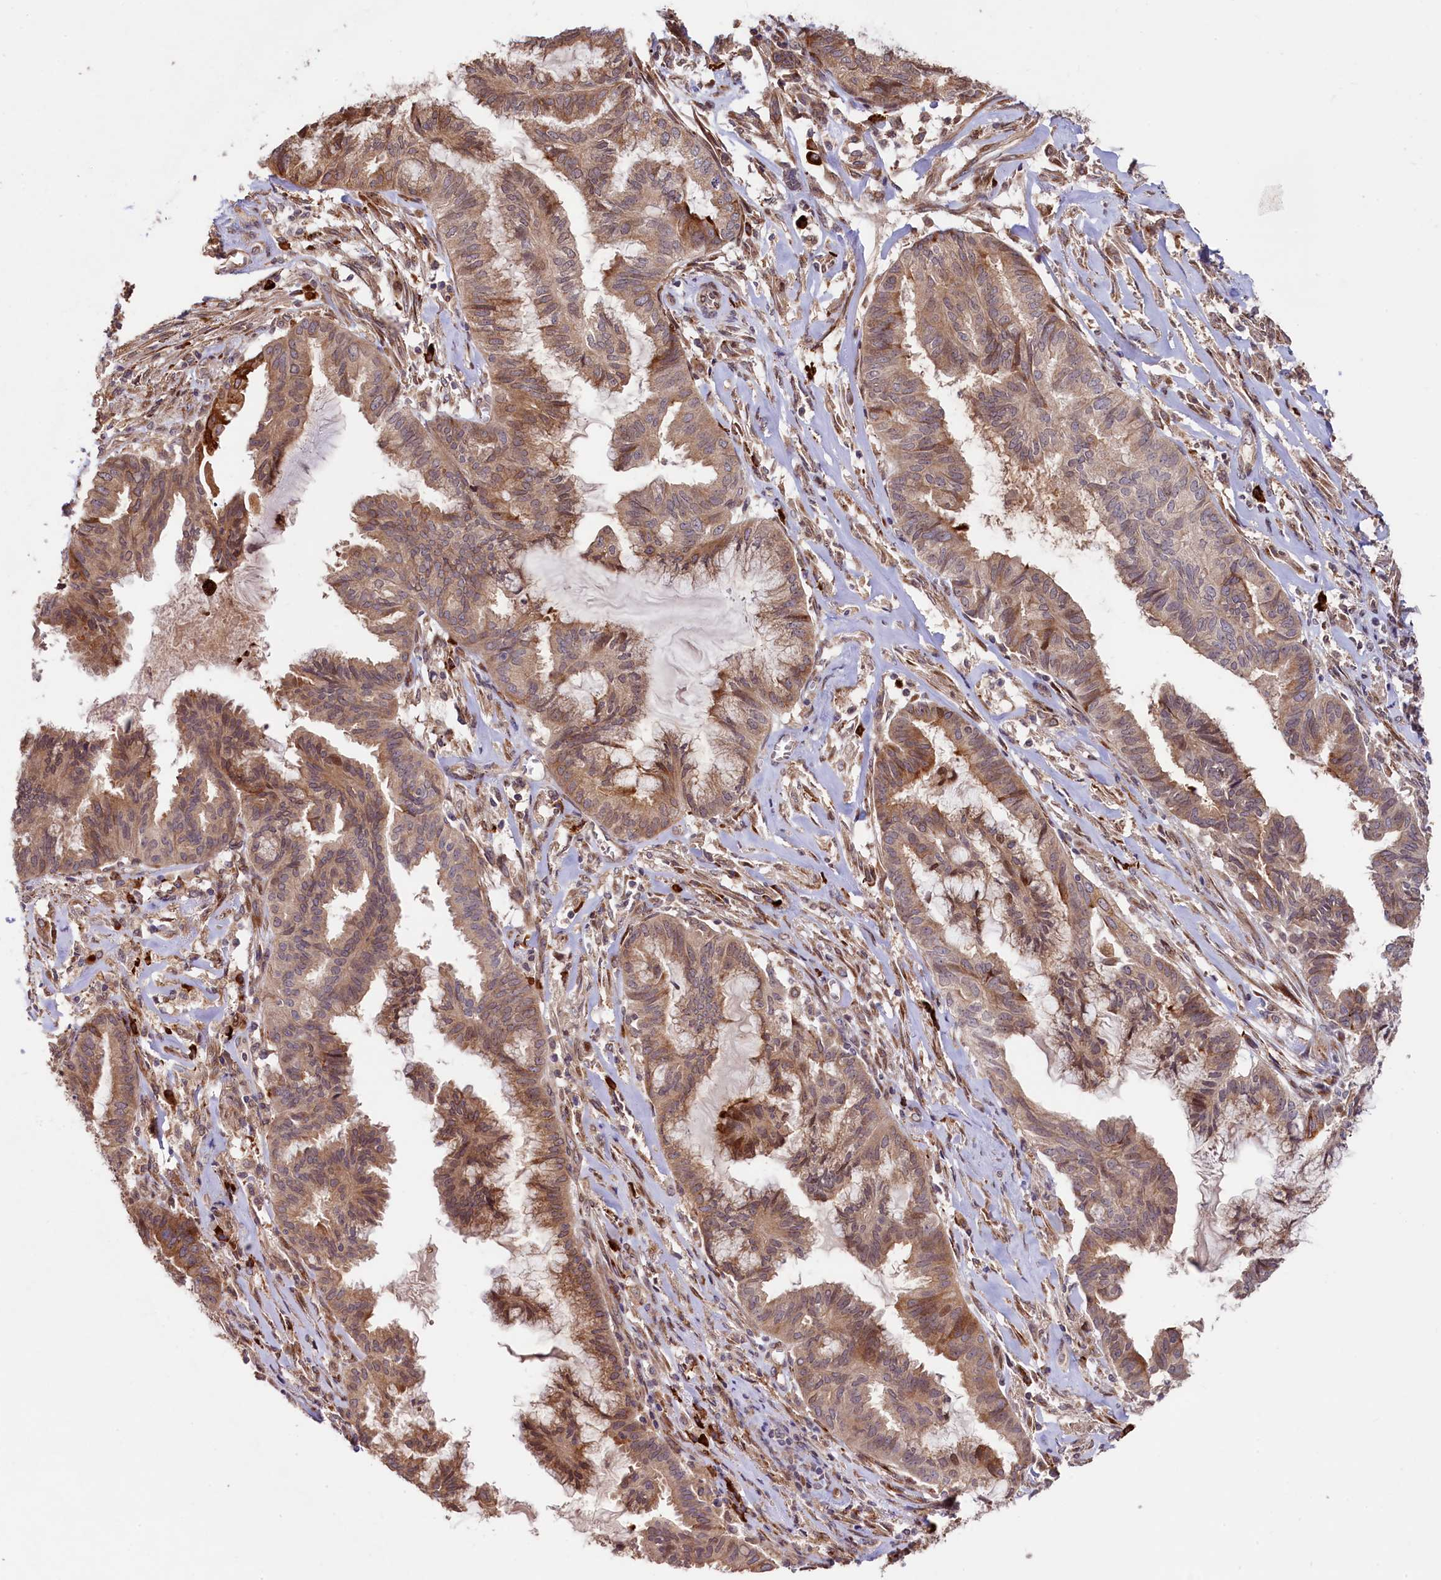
{"staining": {"intensity": "moderate", "quantity": ">75%", "location": "cytoplasmic/membranous"}, "tissue": "endometrial cancer", "cell_type": "Tumor cells", "image_type": "cancer", "snomed": [{"axis": "morphology", "description": "Adenocarcinoma, NOS"}, {"axis": "topography", "description": "Endometrium"}], "caption": "Endometrial cancer was stained to show a protein in brown. There is medium levels of moderate cytoplasmic/membranous staining in approximately >75% of tumor cells.", "gene": "C5orf15", "patient": {"sex": "female", "age": 86}}